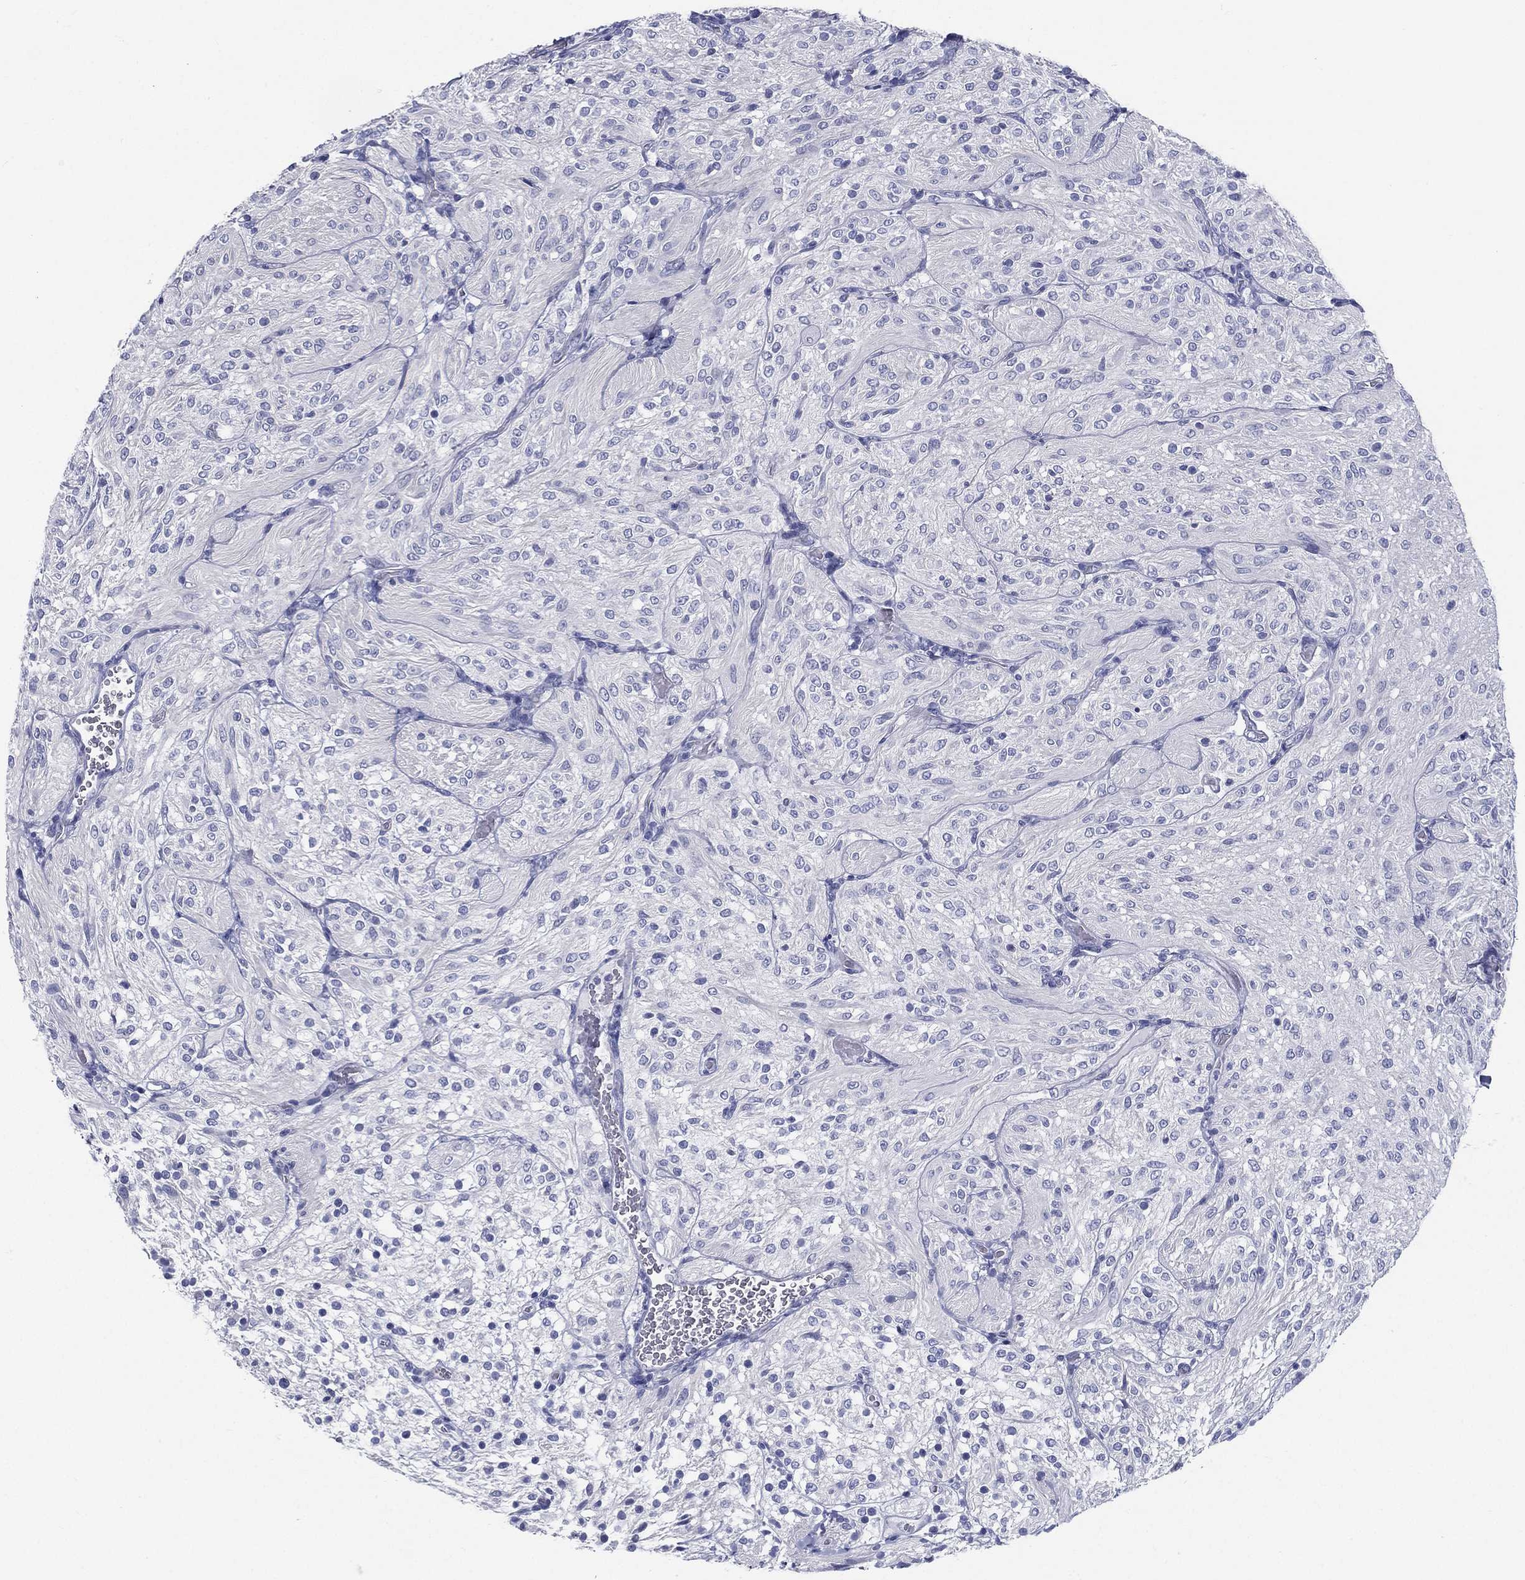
{"staining": {"intensity": "negative", "quantity": "none", "location": "none"}, "tissue": "glioma", "cell_type": "Tumor cells", "image_type": "cancer", "snomed": [{"axis": "morphology", "description": "Glioma, malignant, Low grade"}, {"axis": "topography", "description": "Brain"}], "caption": "Human glioma stained for a protein using immunohistochemistry (IHC) reveals no staining in tumor cells.", "gene": "RSPH4A", "patient": {"sex": "male", "age": 3}}